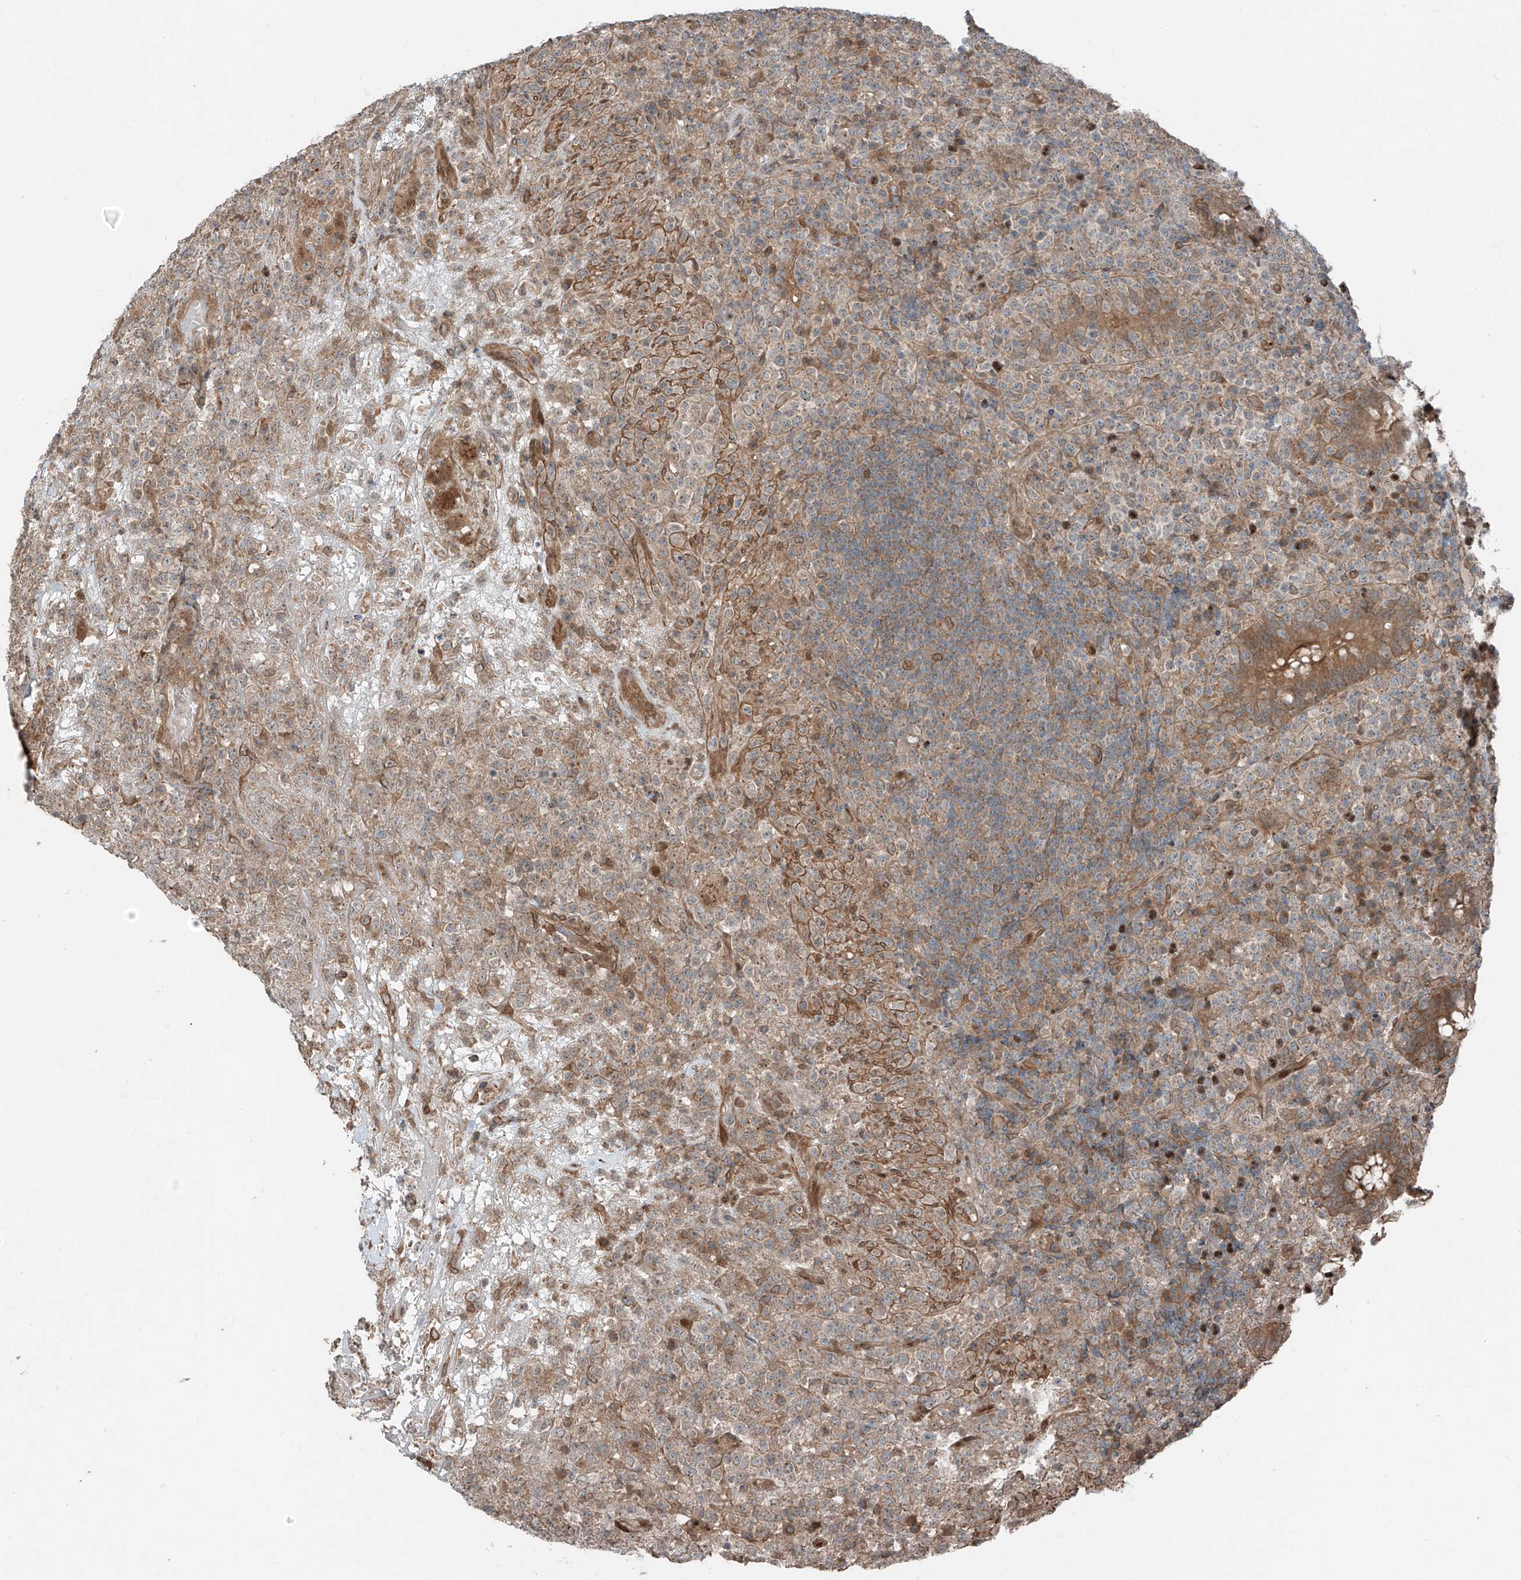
{"staining": {"intensity": "weak", "quantity": "<25%", "location": "cytoplasmic/membranous"}, "tissue": "lymphoma", "cell_type": "Tumor cells", "image_type": "cancer", "snomed": [{"axis": "morphology", "description": "Malignant lymphoma, non-Hodgkin's type, High grade"}, {"axis": "topography", "description": "Colon"}], "caption": "Immunohistochemistry (IHC) of human high-grade malignant lymphoma, non-Hodgkin's type shows no expression in tumor cells.", "gene": "CEP162", "patient": {"sex": "female", "age": 53}}